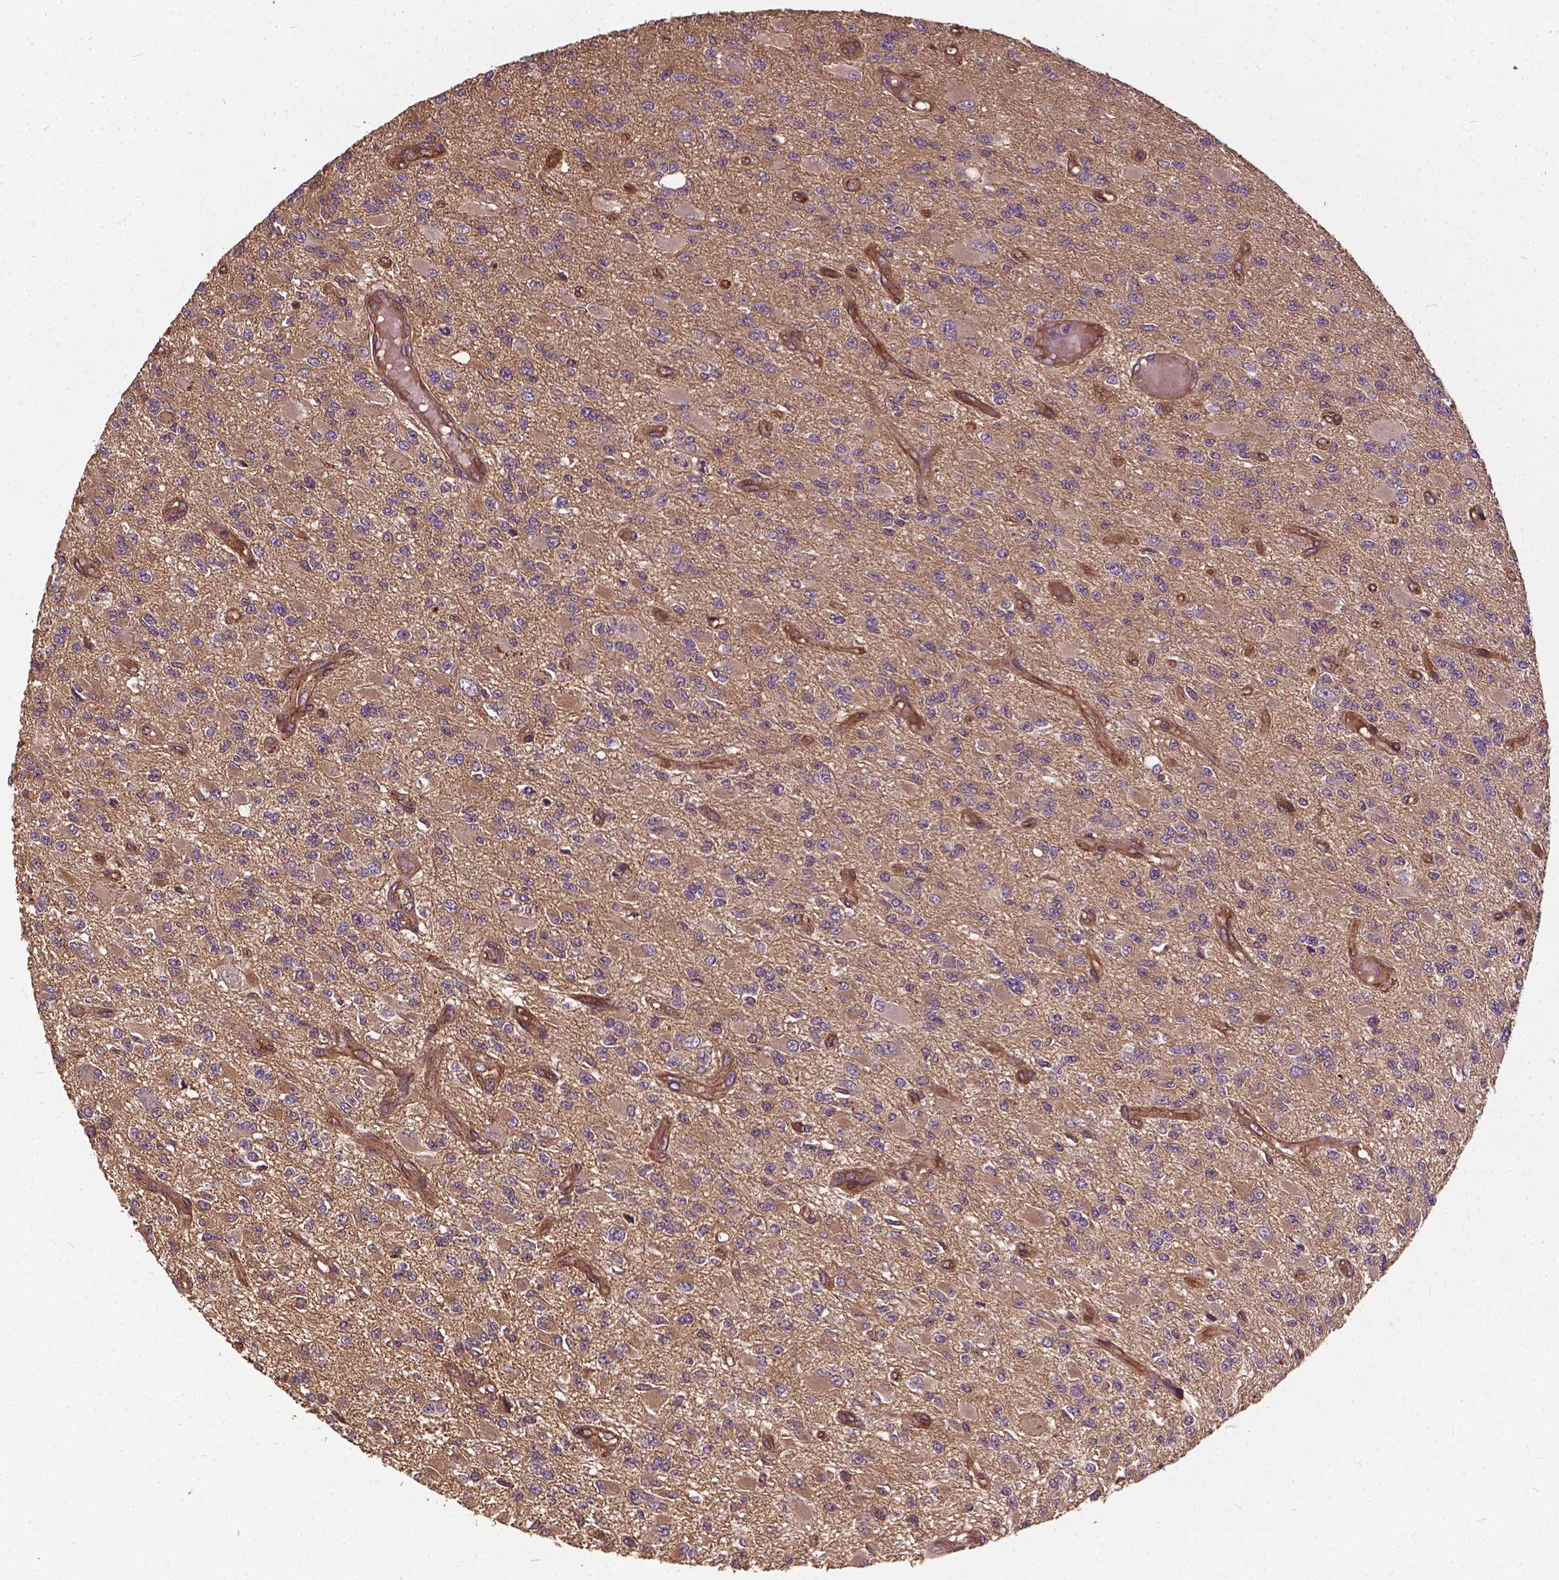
{"staining": {"intensity": "weak", "quantity": "25%-75%", "location": "cytoplasmic/membranous"}, "tissue": "glioma", "cell_type": "Tumor cells", "image_type": "cancer", "snomed": [{"axis": "morphology", "description": "Glioma, malignant, High grade"}, {"axis": "topography", "description": "Brain"}], "caption": "Tumor cells show low levels of weak cytoplasmic/membranous staining in approximately 25%-75% of cells in glioma.", "gene": "UBXN2A", "patient": {"sex": "female", "age": 63}}